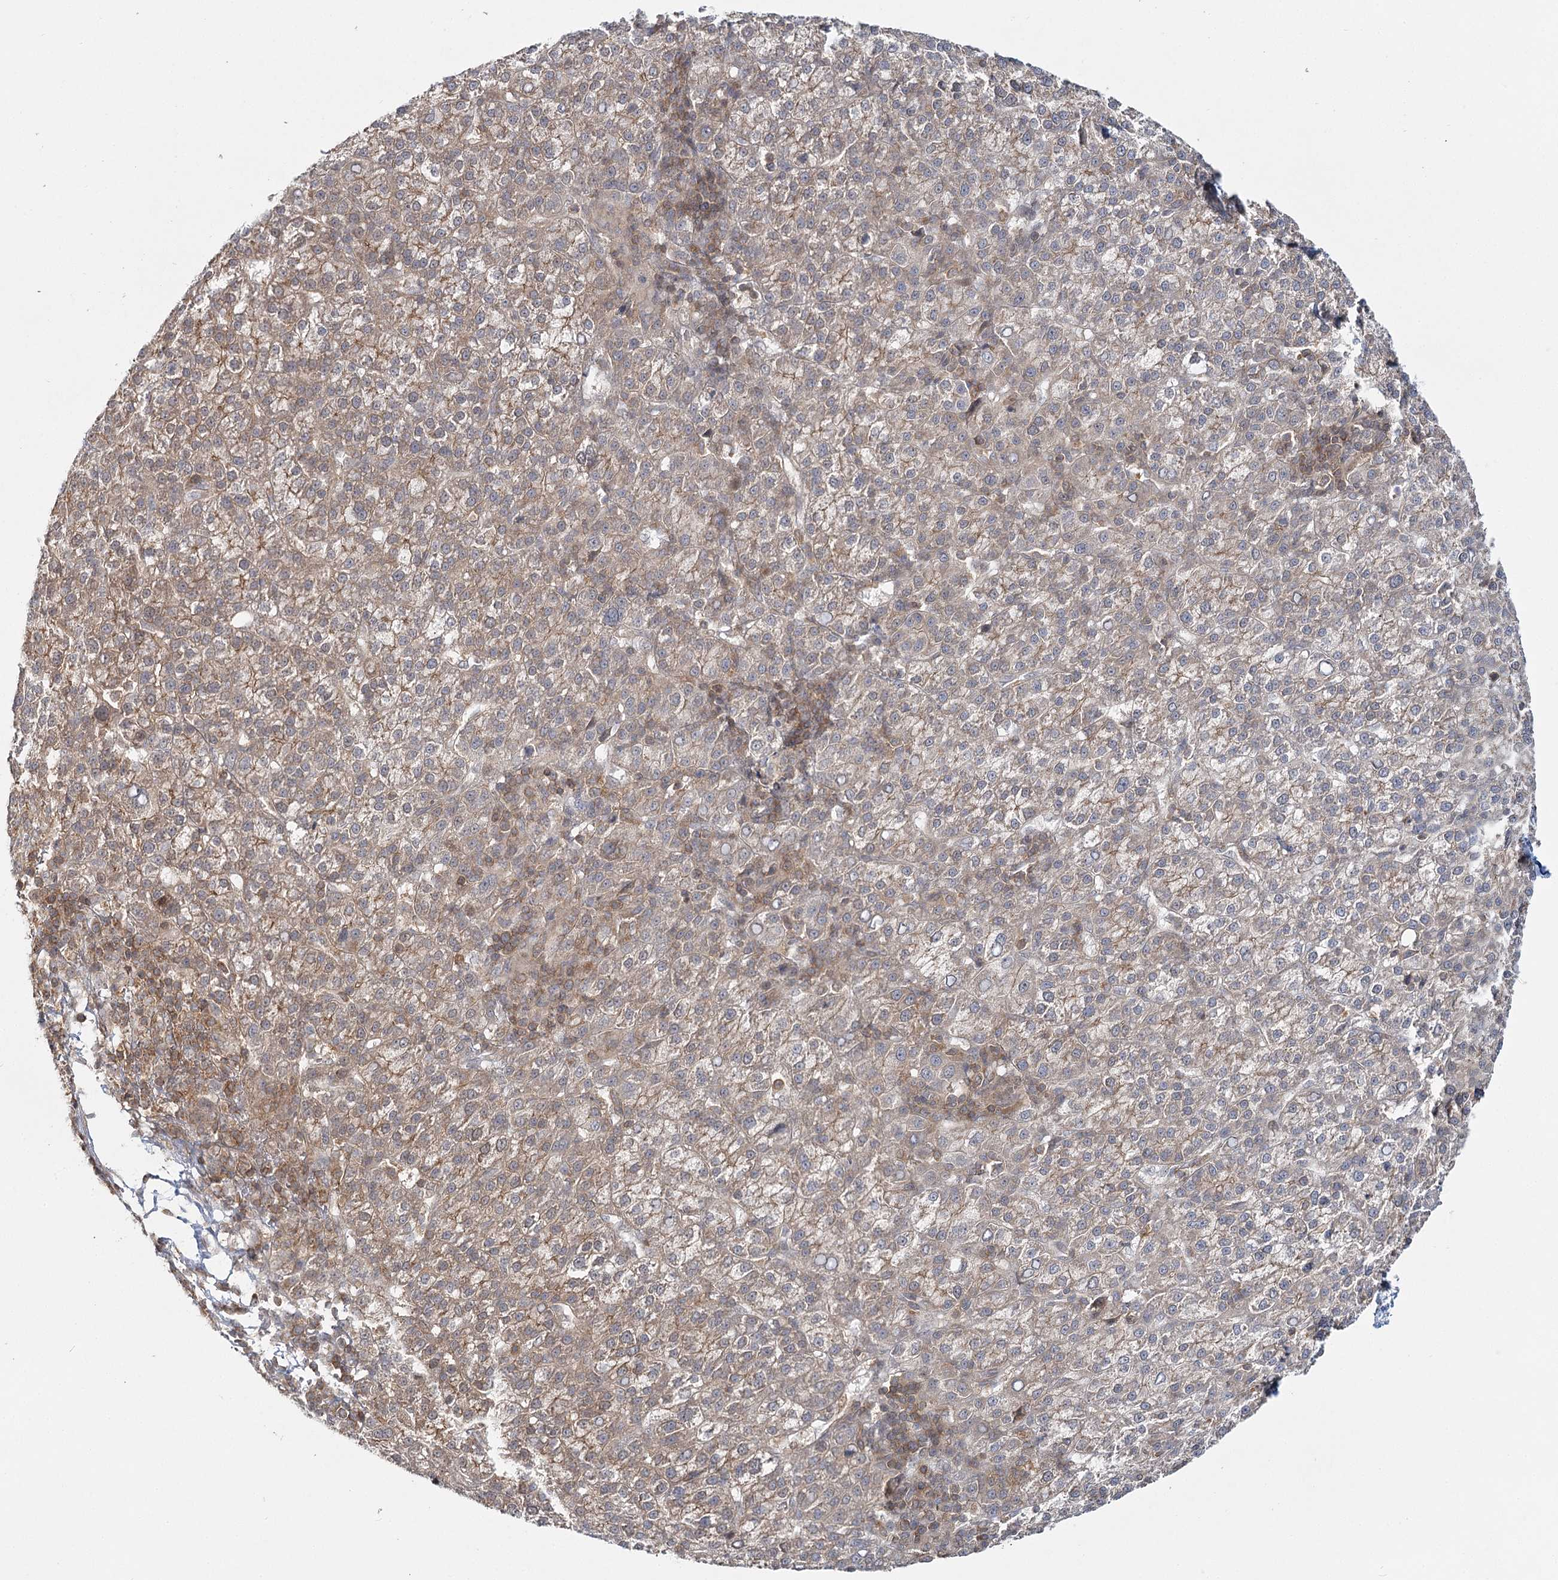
{"staining": {"intensity": "weak", "quantity": ">75%", "location": "cytoplasmic/membranous"}, "tissue": "liver cancer", "cell_type": "Tumor cells", "image_type": "cancer", "snomed": [{"axis": "morphology", "description": "Carcinoma, Hepatocellular, NOS"}, {"axis": "topography", "description": "Liver"}], "caption": "Approximately >75% of tumor cells in hepatocellular carcinoma (liver) reveal weak cytoplasmic/membranous protein positivity as visualized by brown immunohistochemical staining.", "gene": "FAM120B", "patient": {"sex": "female", "age": 58}}